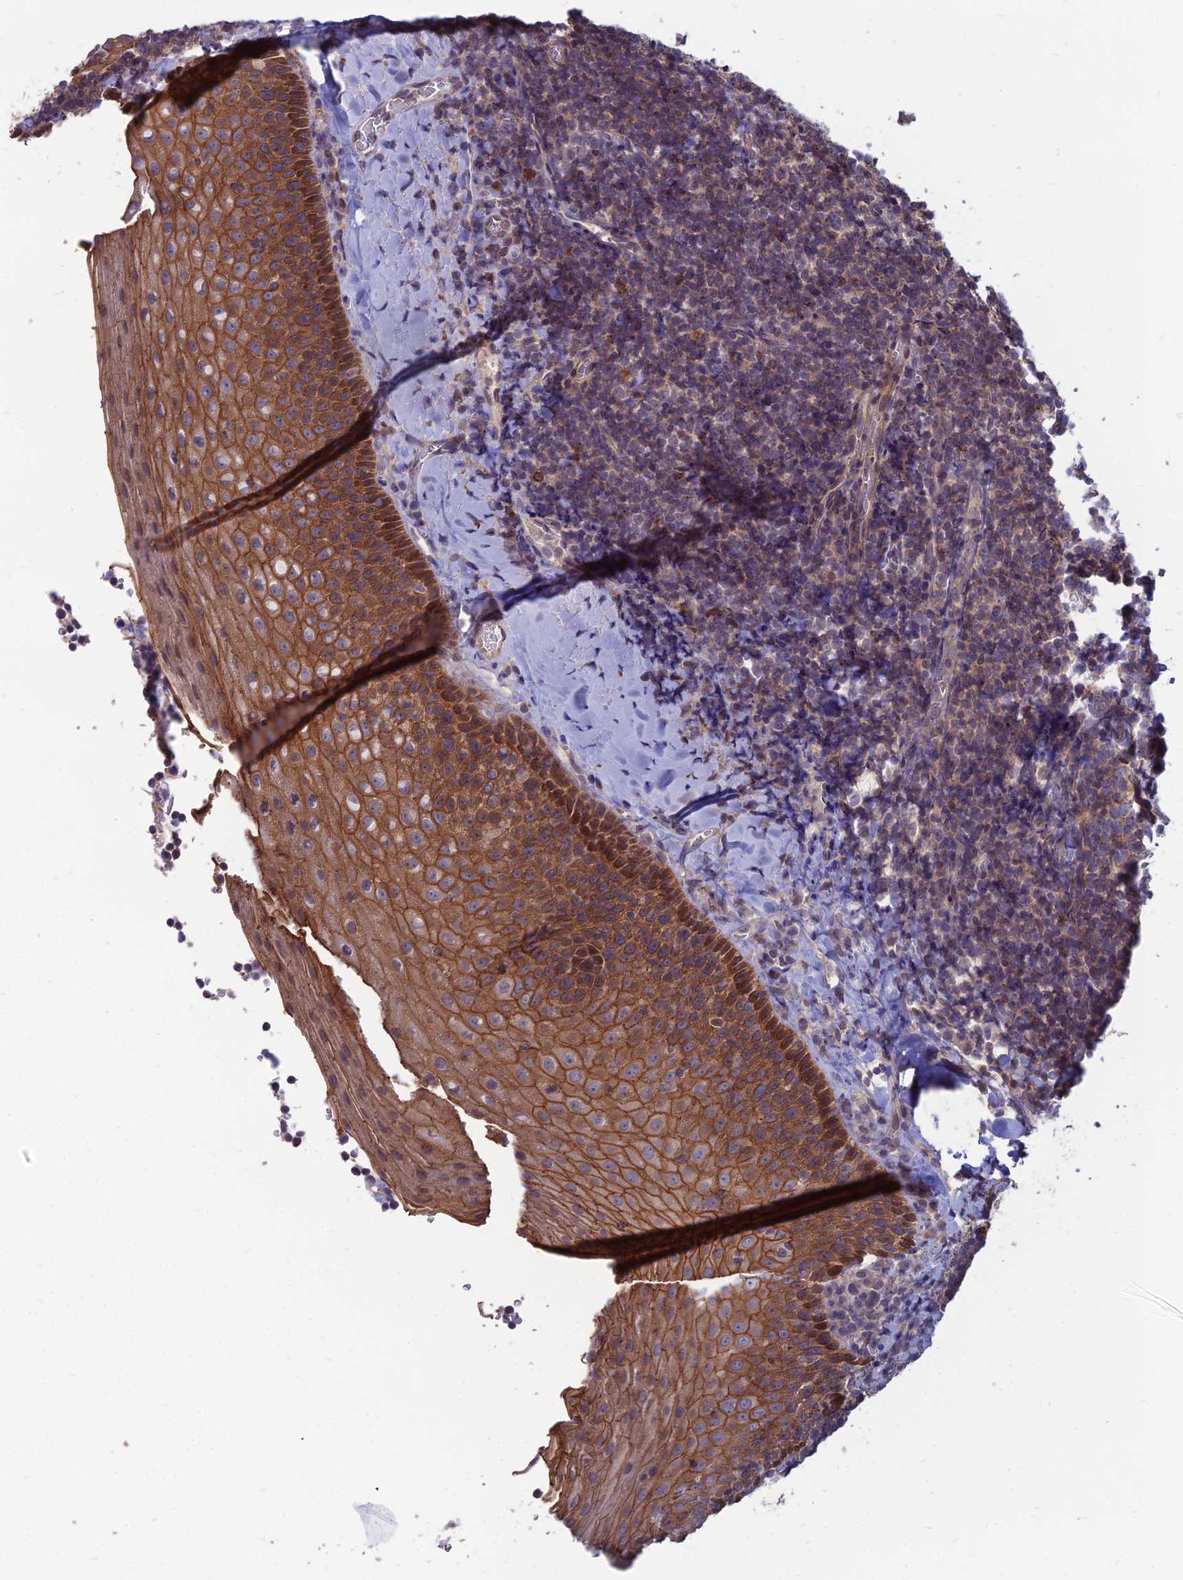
{"staining": {"intensity": "moderate", "quantity": "25%-75%", "location": "cytoplasmic/membranous"}, "tissue": "tonsil", "cell_type": "Germinal center cells", "image_type": "normal", "snomed": [{"axis": "morphology", "description": "Normal tissue, NOS"}, {"axis": "topography", "description": "Tonsil"}], "caption": "Protein expression analysis of normal tonsil exhibits moderate cytoplasmic/membranous staining in about 25%-75% of germinal center cells.", "gene": "OPA3", "patient": {"sex": "male", "age": 27}}